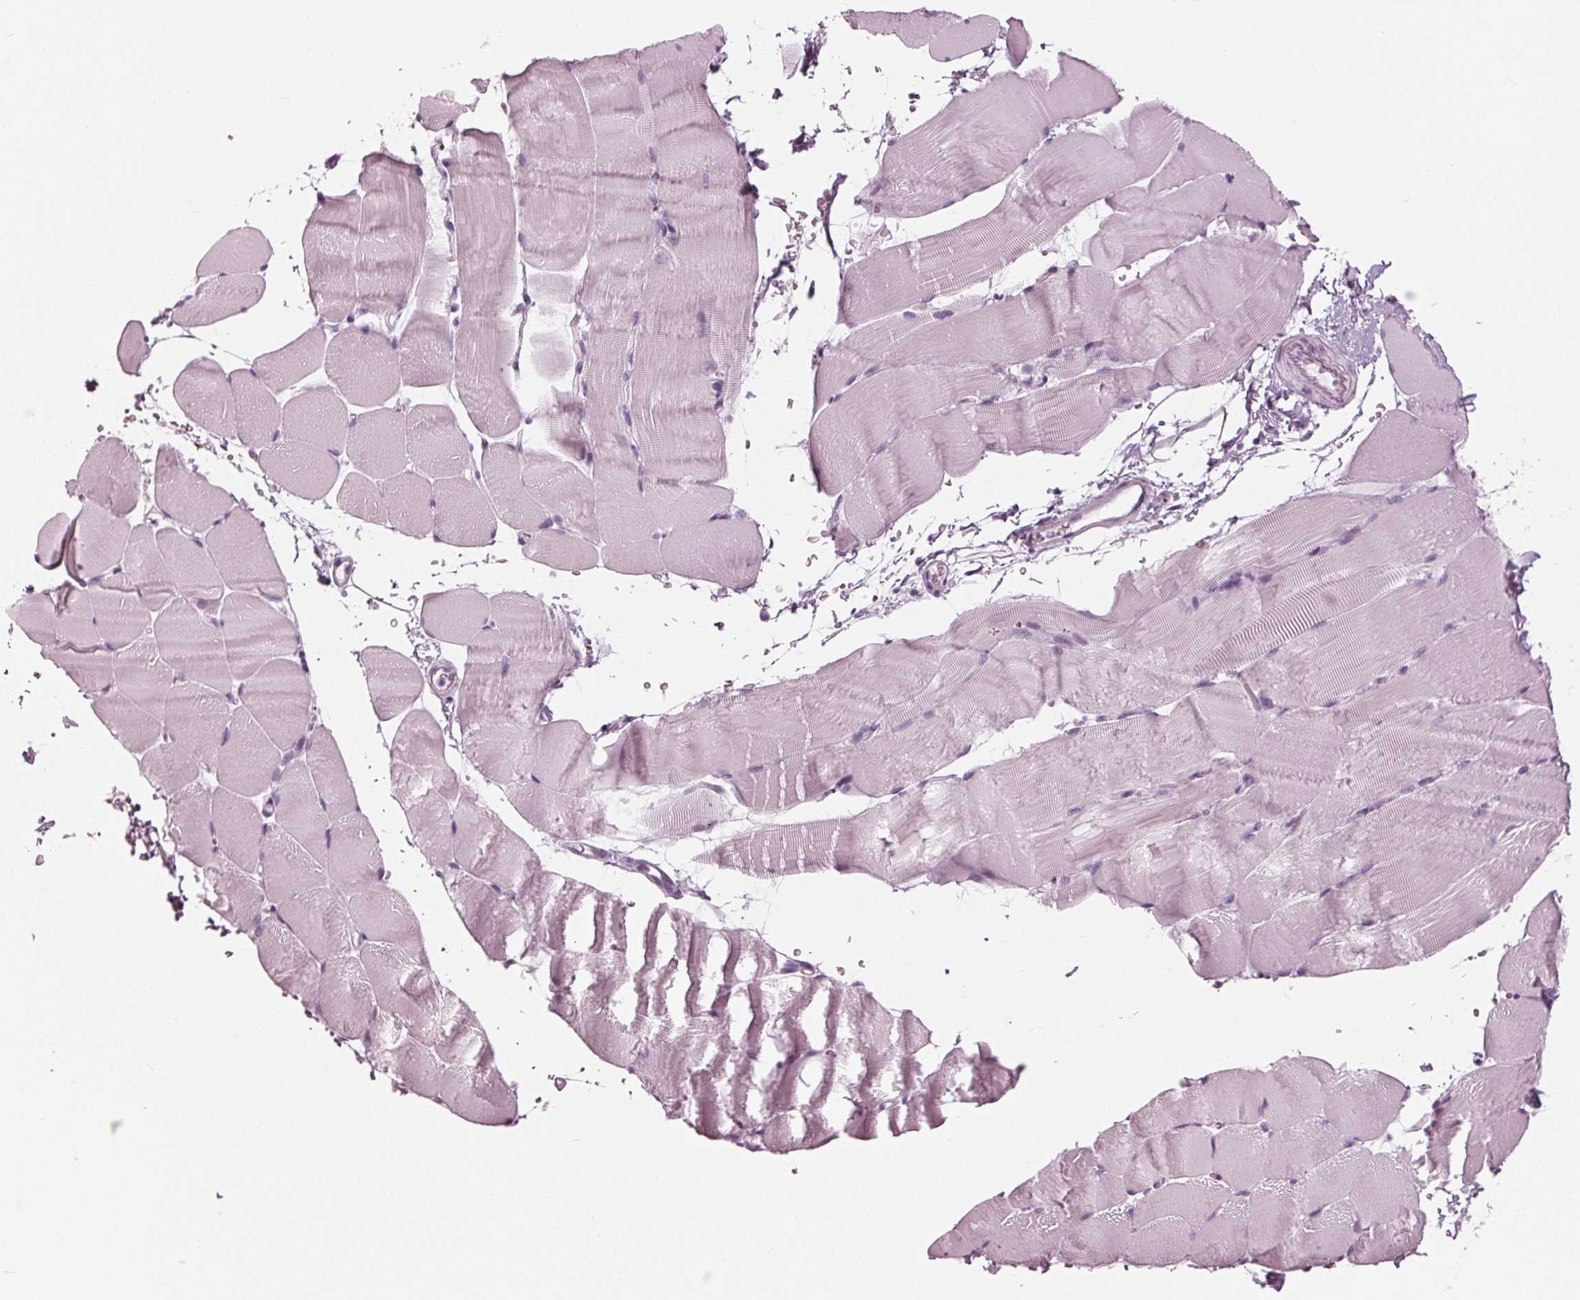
{"staining": {"intensity": "negative", "quantity": "none", "location": "none"}, "tissue": "skeletal muscle", "cell_type": "Myocytes", "image_type": "normal", "snomed": [{"axis": "morphology", "description": "Normal tissue, NOS"}, {"axis": "topography", "description": "Skeletal muscle"}], "caption": "High magnification brightfield microscopy of benign skeletal muscle stained with DAB (3,3'-diaminobenzidine) (brown) and counterstained with hematoxylin (blue): myocytes show no significant expression. The staining is performed using DAB (3,3'-diaminobenzidine) brown chromogen with nuclei counter-stained in using hematoxylin.", "gene": "KRT28", "patient": {"sex": "female", "age": 37}}